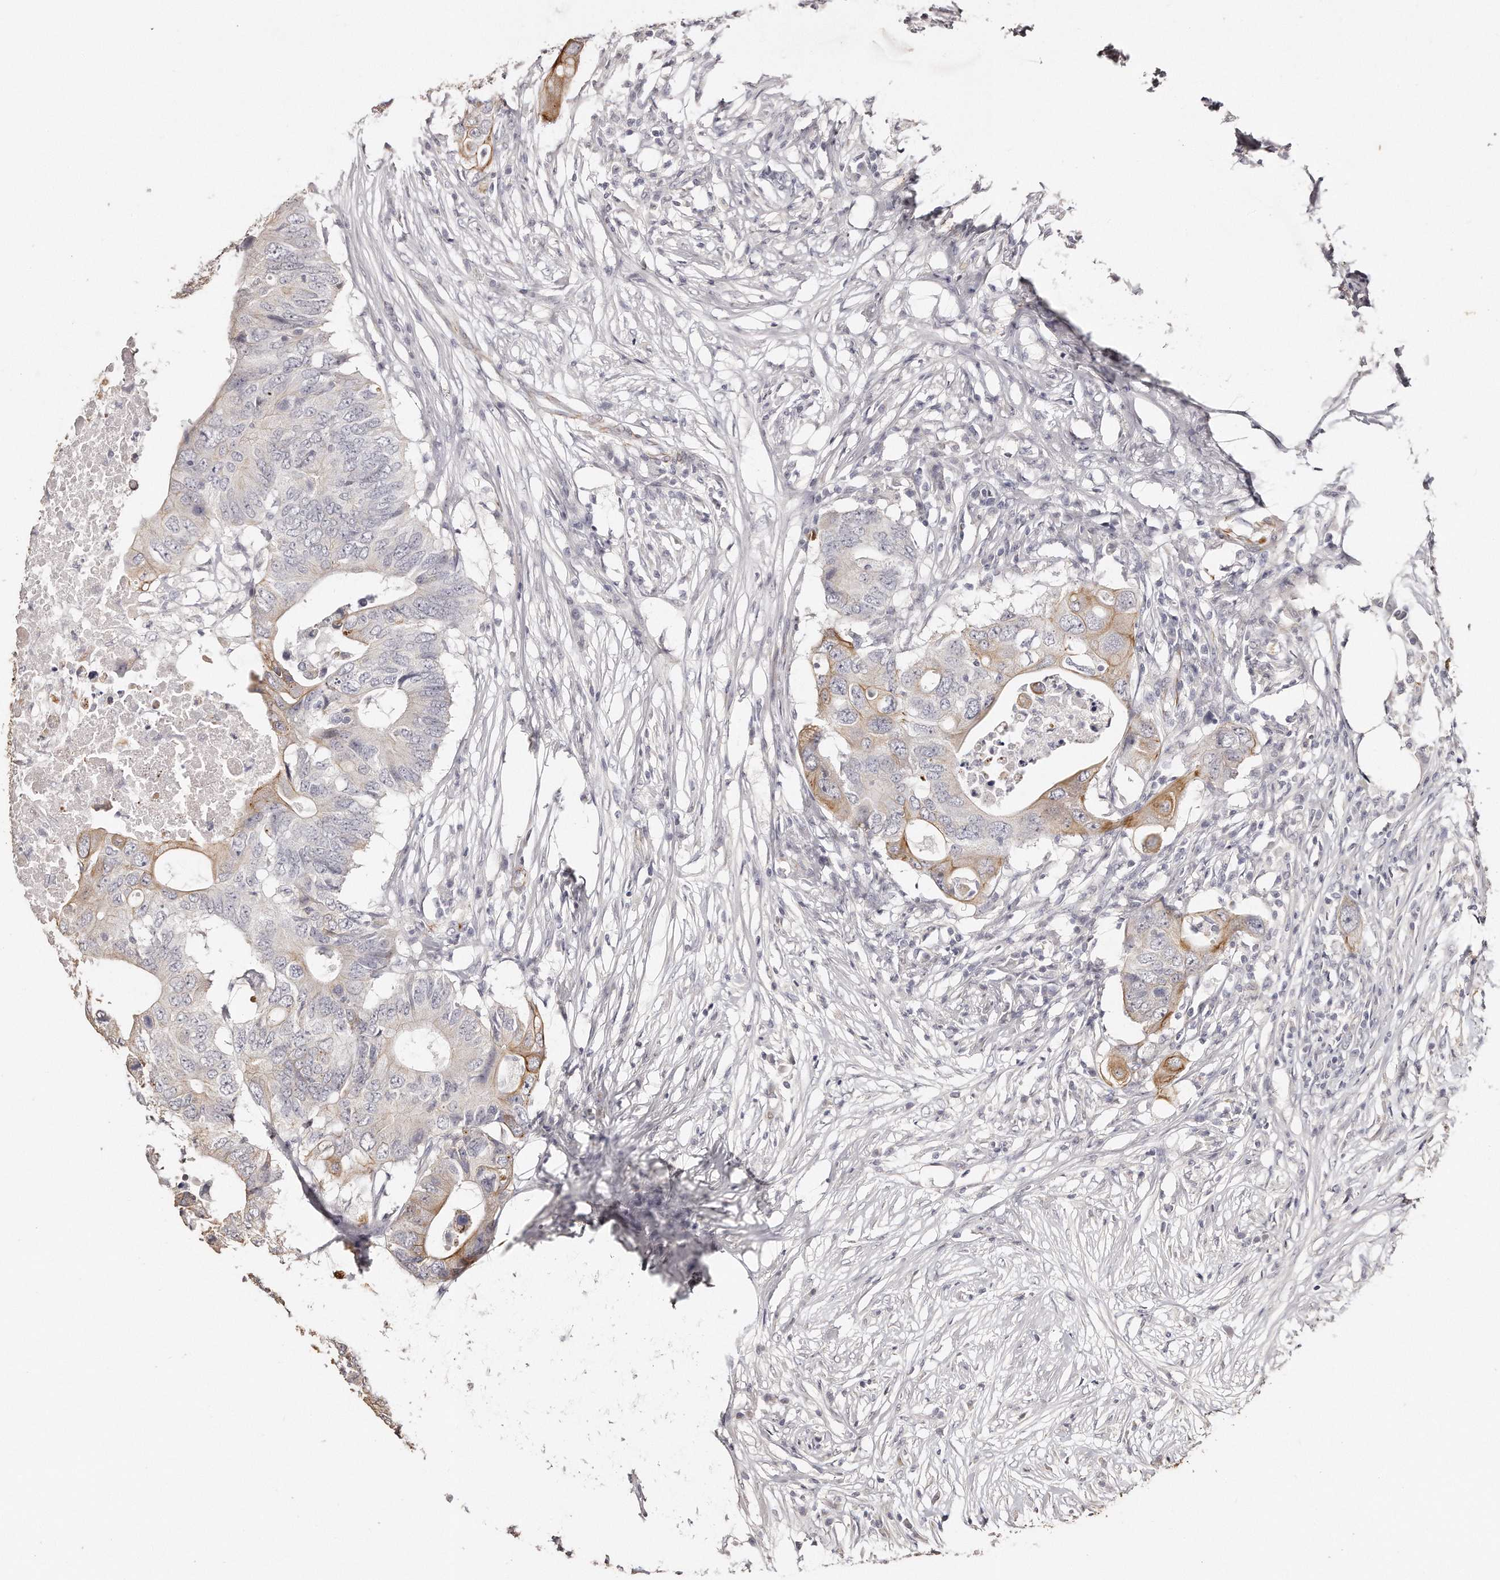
{"staining": {"intensity": "moderate", "quantity": "<25%", "location": "cytoplasmic/membranous"}, "tissue": "colorectal cancer", "cell_type": "Tumor cells", "image_type": "cancer", "snomed": [{"axis": "morphology", "description": "Adenocarcinoma, NOS"}, {"axis": "topography", "description": "Colon"}], "caption": "A histopathology image of colorectal cancer stained for a protein exhibits moderate cytoplasmic/membranous brown staining in tumor cells.", "gene": "ZYG11A", "patient": {"sex": "male", "age": 71}}